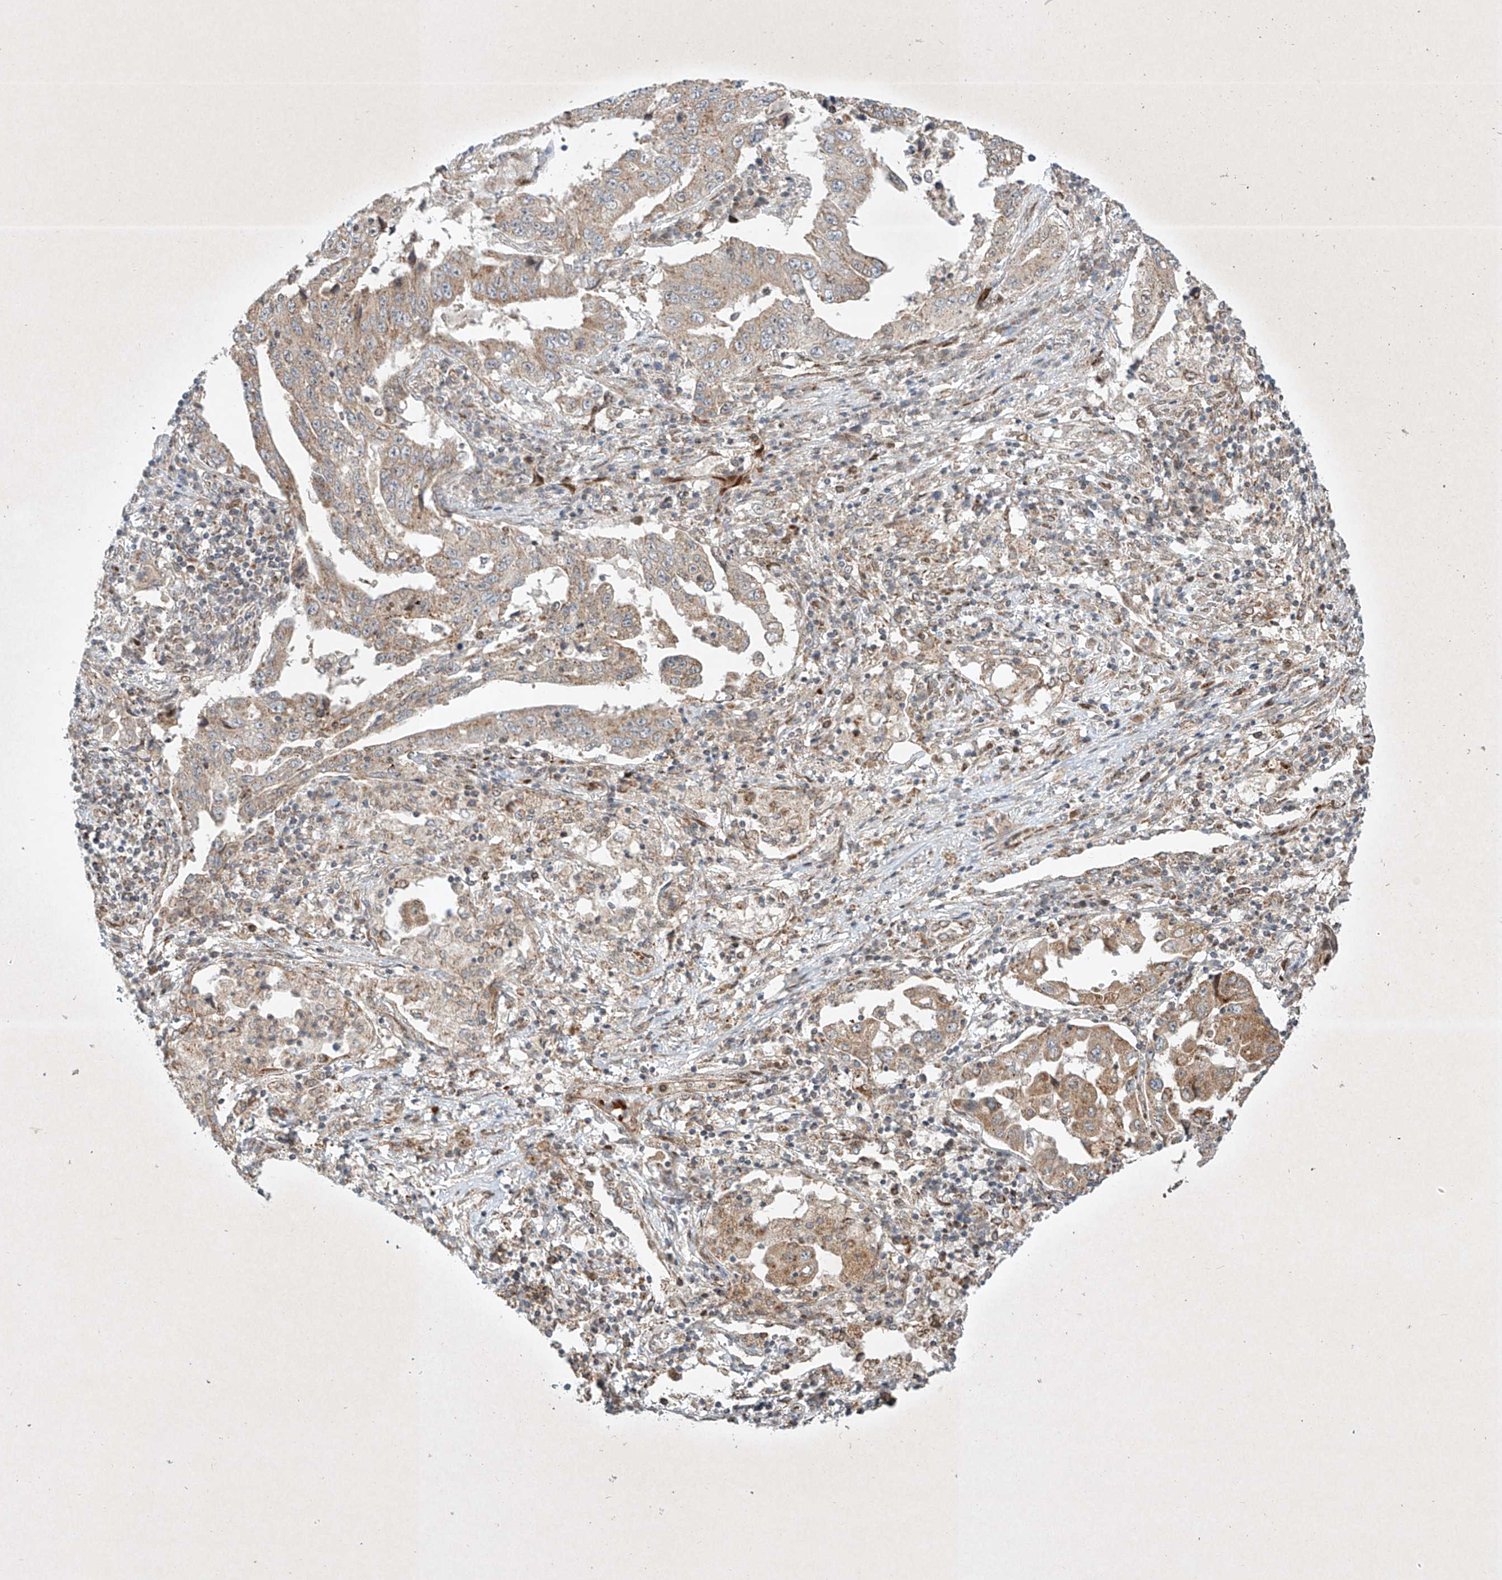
{"staining": {"intensity": "weak", "quantity": ">75%", "location": "cytoplasmic/membranous"}, "tissue": "lung cancer", "cell_type": "Tumor cells", "image_type": "cancer", "snomed": [{"axis": "morphology", "description": "Adenocarcinoma, NOS"}, {"axis": "topography", "description": "Lung"}], "caption": "Adenocarcinoma (lung) was stained to show a protein in brown. There is low levels of weak cytoplasmic/membranous positivity in approximately >75% of tumor cells. (Brightfield microscopy of DAB IHC at high magnification).", "gene": "EPG5", "patient": {"sex": "female", "age": 51}}